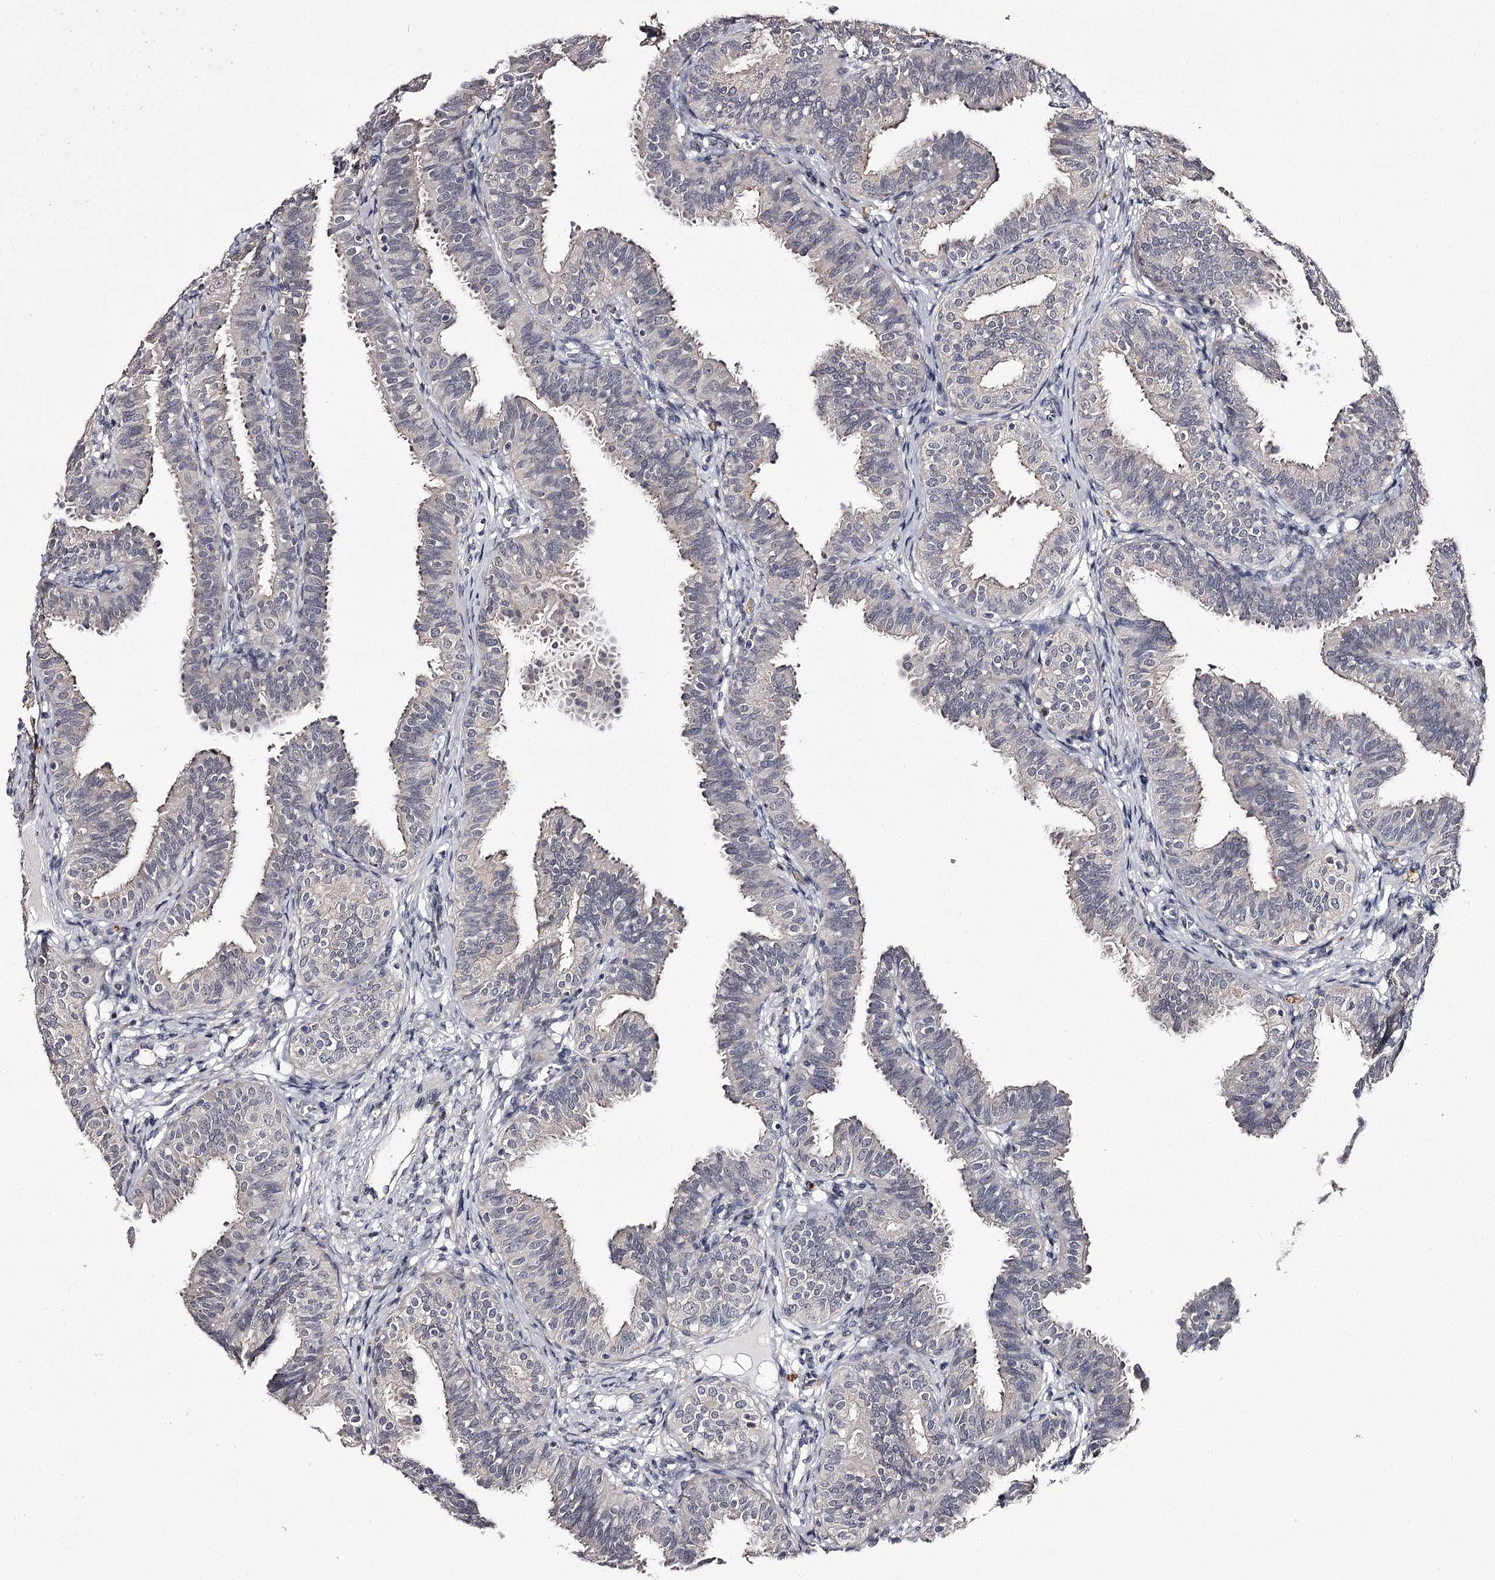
{"staining": {"intensity": "moderate", "quantity": "<25%", "location": "cytoplasmic/membranous"}, "tissue": "fallopian tube", "cell_type": "Glandular cells", "image_type": "normal", "snomed": [{"axis": "morphology", "description": "Normal tissue, NOS"}, {"axis": "topography", "description": "Fallopian tube"}], "caption": "Unremarkable fallopian tube reveals moderate cytoplasmic/membranous positivity in approximately <25% of glandular cells.", "gene": "SLC32A1", "patient": {"sex": "female", "age": 35}}